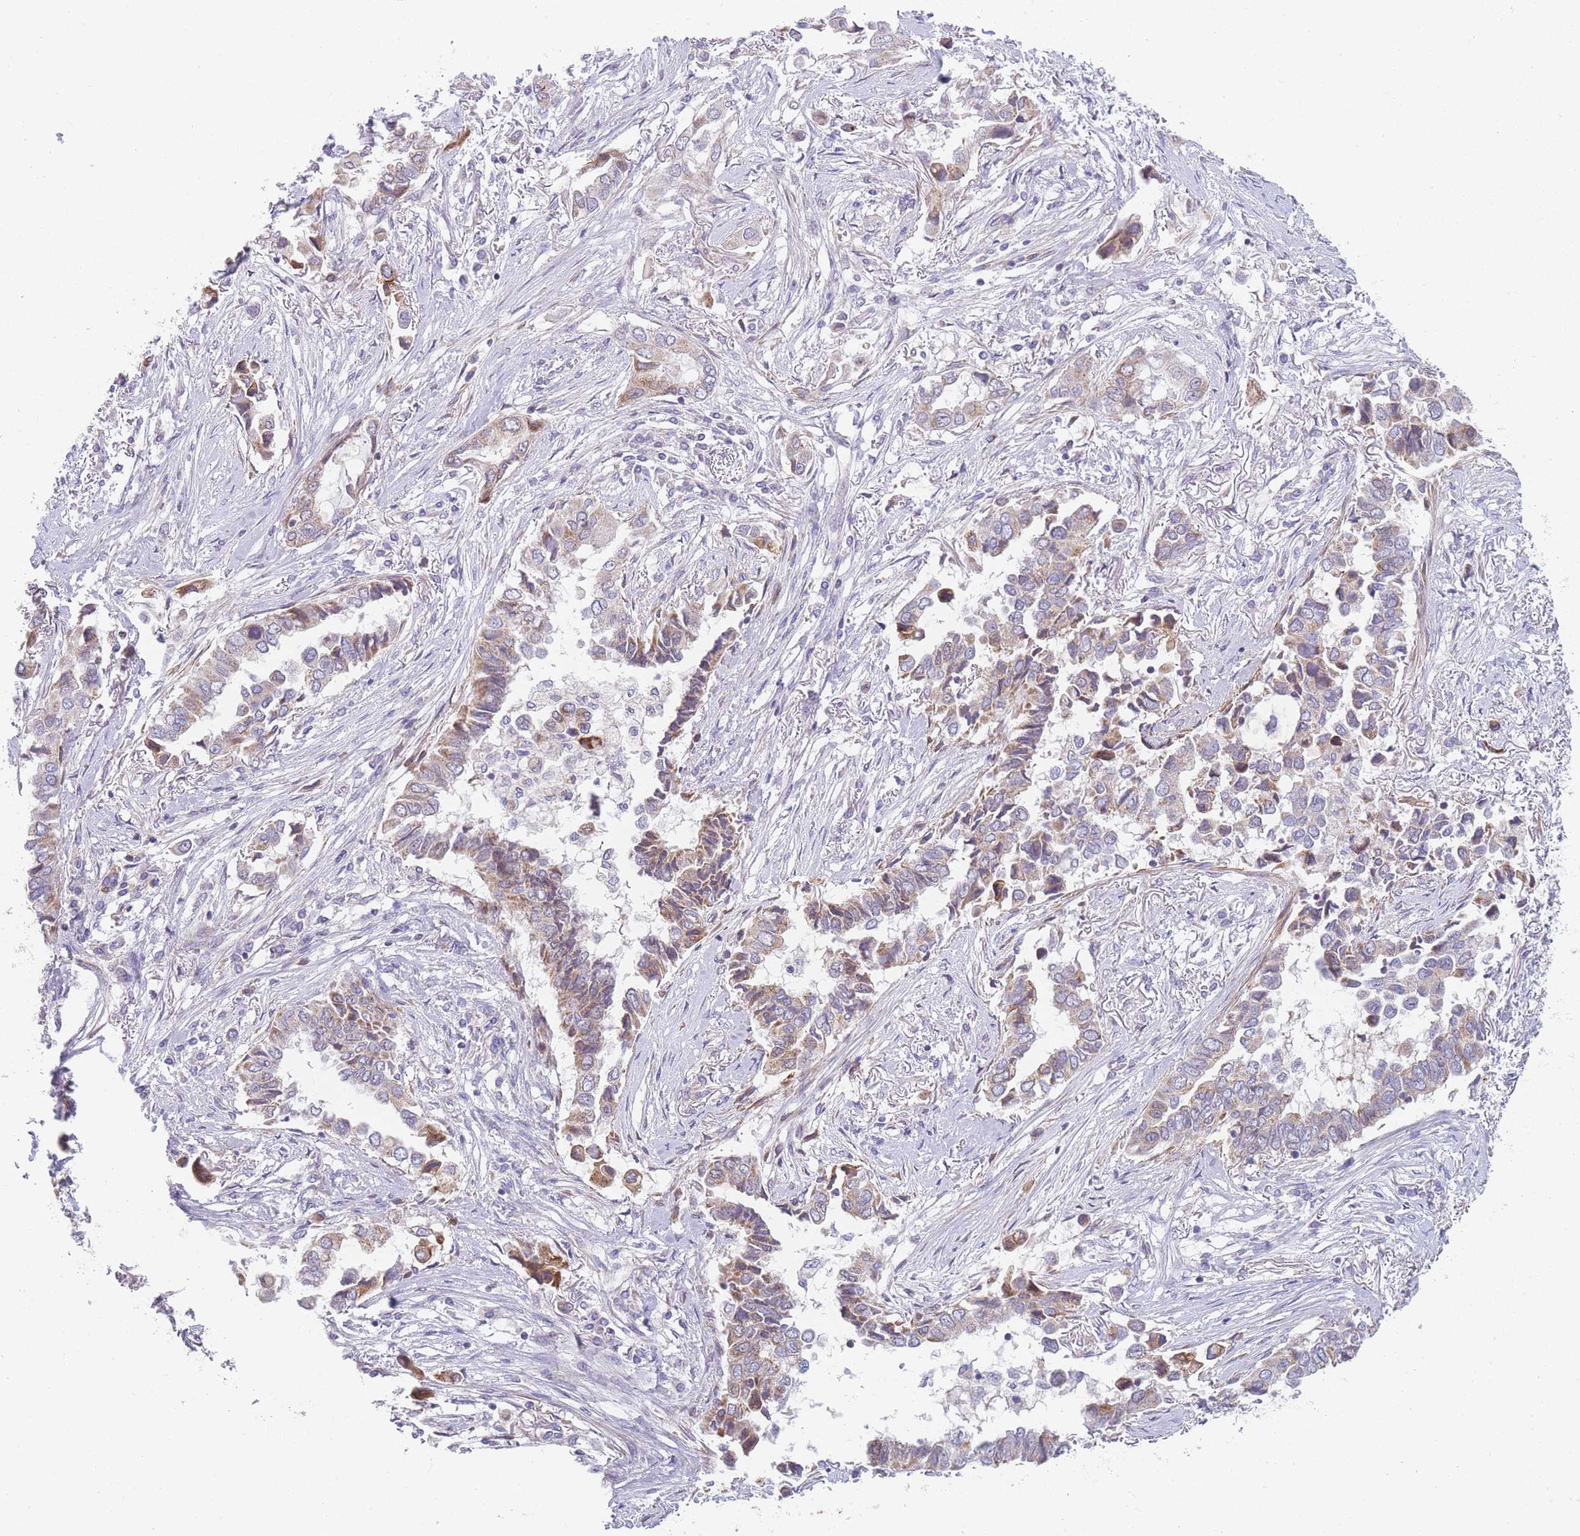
{"staining": {"intensity": "moderate", "quantity": "<25%", "location": "cytoplasmic/membranous"}, "tissue": "lung cancer", "cell_type": "Tumor cells", "image_type": "cancer", "snomed": [{"axis": "morphology", "description": "Adenocarcinoma, NOS"}, {"axis": "topography", "description": "Lung"}], "caption": "Immunohistochemistry (IHC) (DAB (3,3'-diaminobenzidine)) staining of human lung cancer displays moderate cytoplasmic/membranous protein staining in about <25% of tumor cells.", "gene": "SMPD4", "patient": {"sex": "female", "age": 76}}